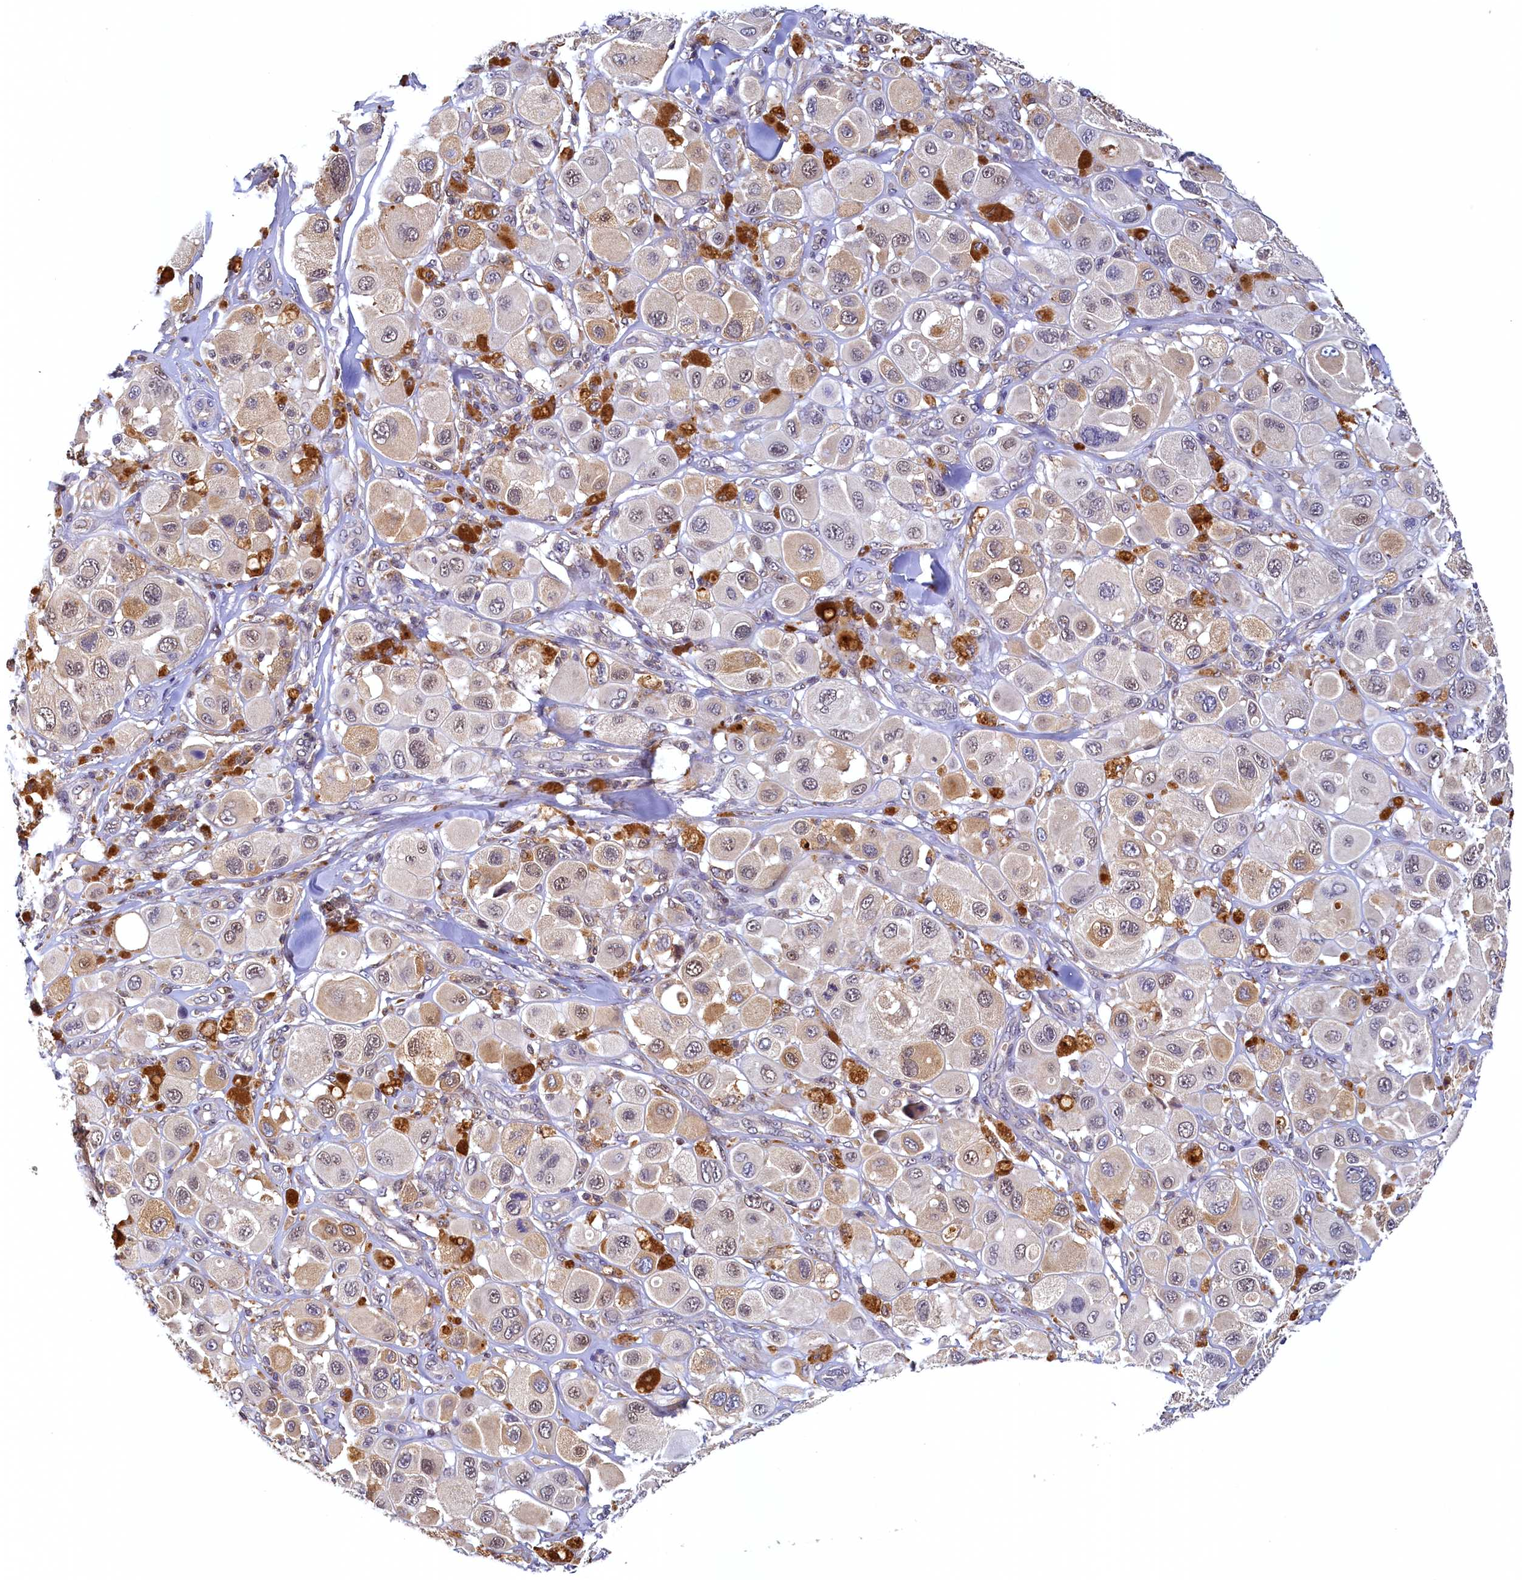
{"staining": {"intensity": "moderate", "quantity": "<25%", "location": "cytoplasmic/membranous,nuclear"}, "tissue": "melanoma", "cell_type": "Tumor cells", "image_type": "cancer", "snomed": [{"axis": "morphology", "description": "Malignant melanoma, Metastatic site"}, {"axis": "topography", "description": "Skin"}], "caption": "IHC (DAB) staining of melanoma shows moderate cytoplasmic/membranous and nuclear protein staining in approximately <25% of tumor cells.", "gene": "PAAF1", "patient": {"sex": "male", "age": 41}}